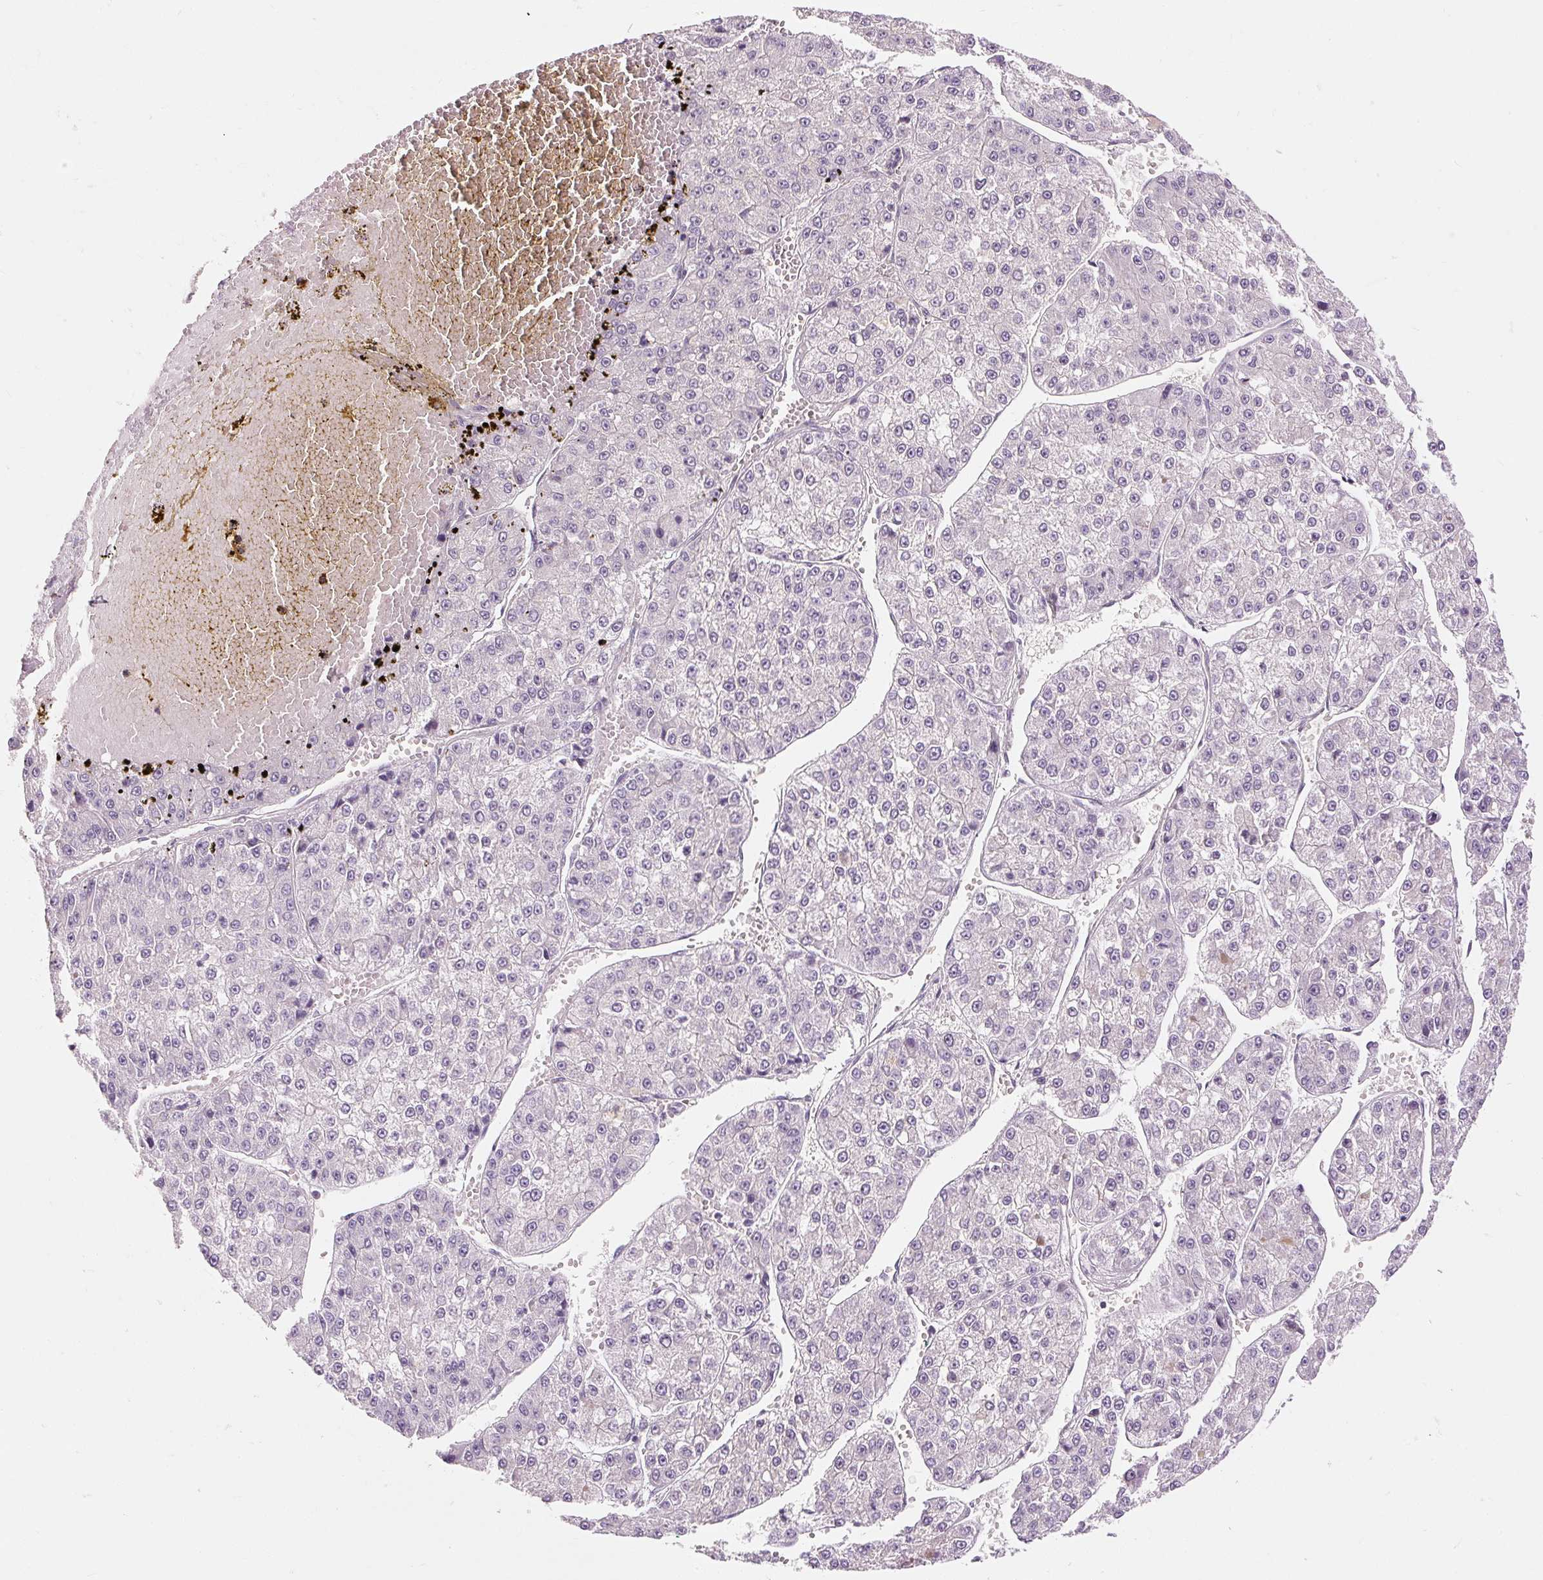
{"staining": {"intensity": "negative", "quantity": "none", "location": "none"}, "tissue": "liver cancer", "cell_type": "Tumor cells", "image_type": "cancer", "snomed": [{"axis": "morphology", "description": "Carcinoma, Hepatocellular, NOS"}, {"axis": "topography", "description": "Liver"}], "caption": "Immunohistochemistry (IHC) photomicrograph of human liver cancer stained for a protein (brown), which reveals no staining in tumor cells.", "gene": "CAPN3", "patient": {"sex": "female", "age": 73}}